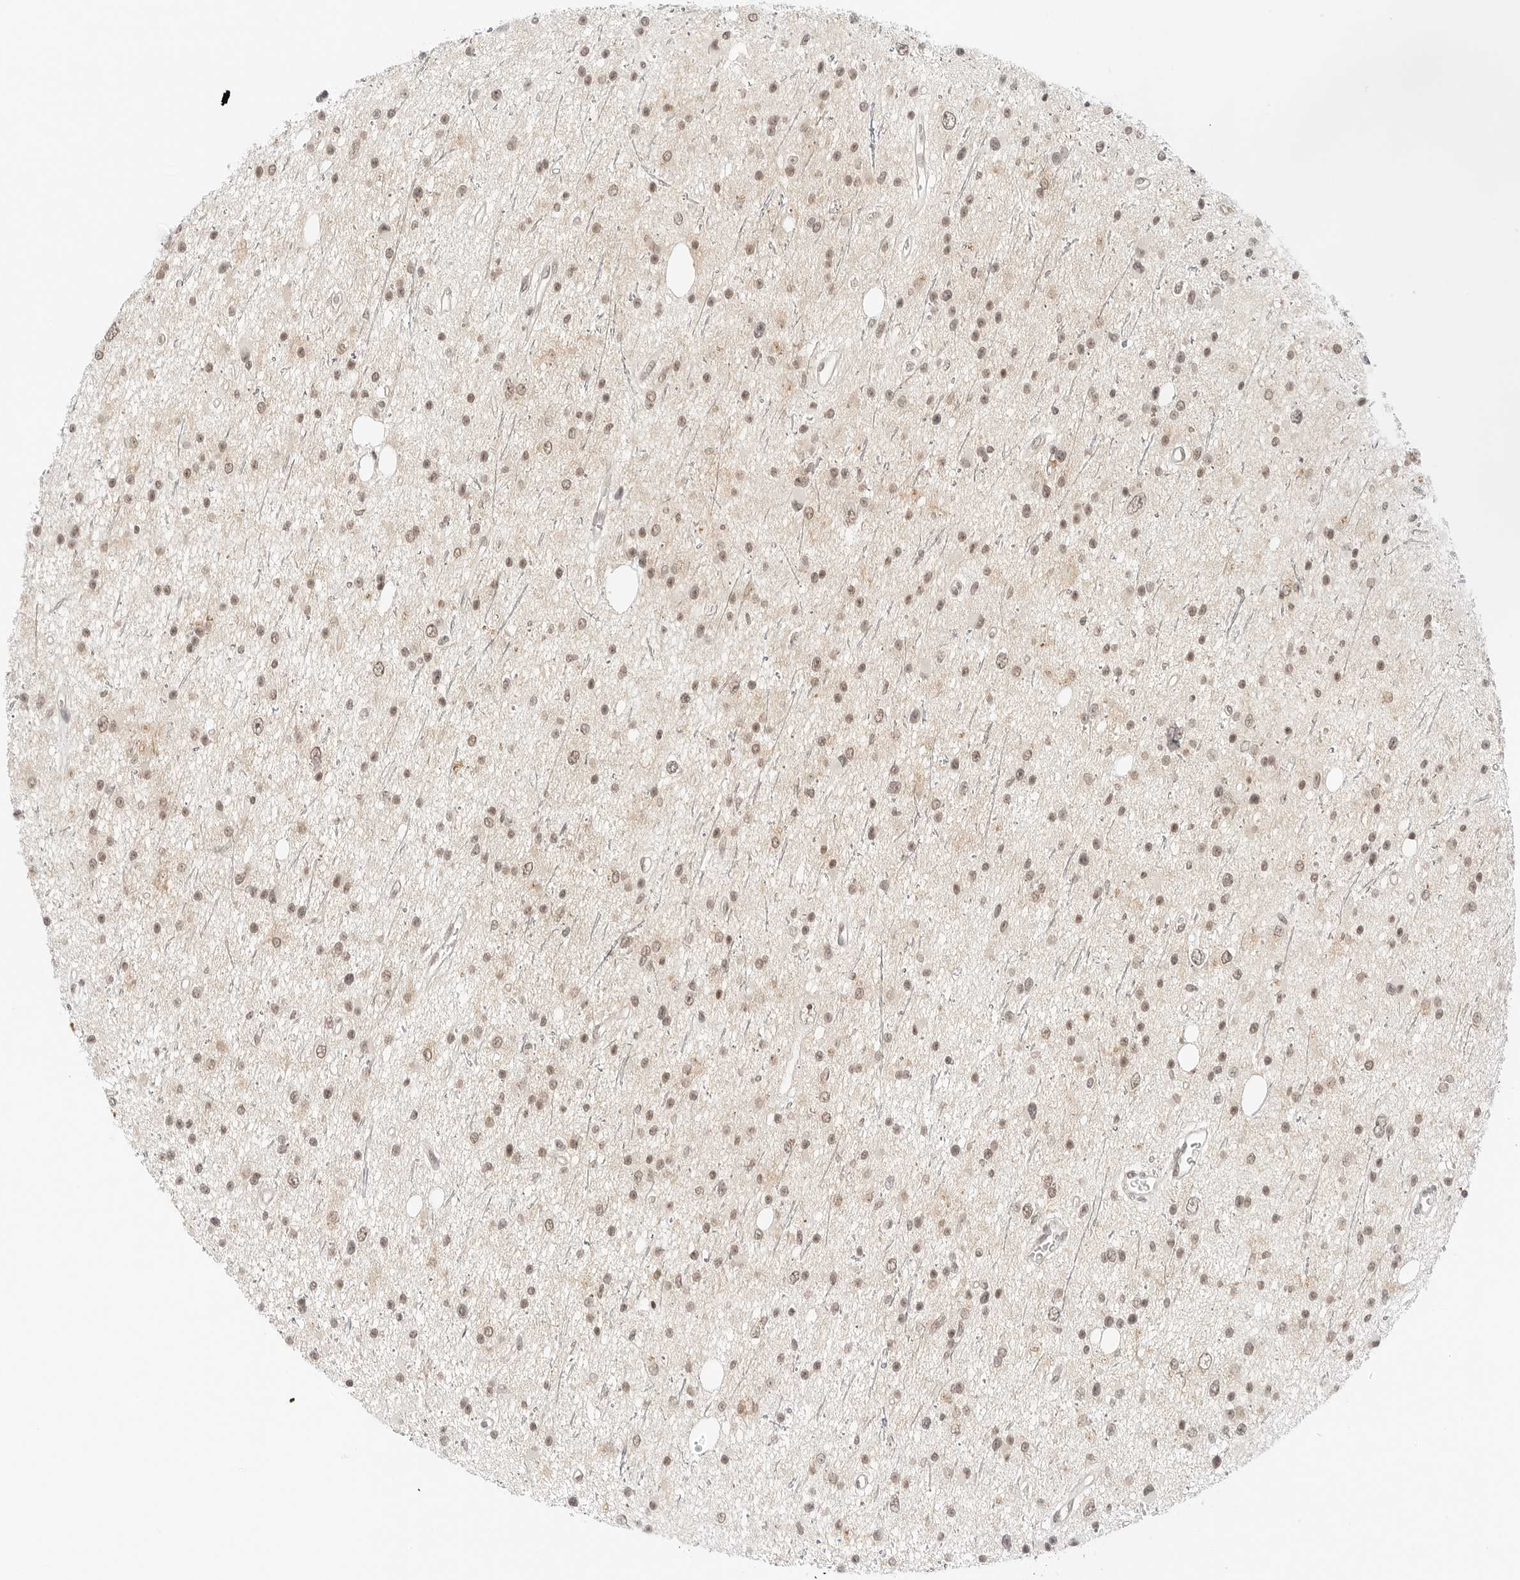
{"staining": {"intensity": "weak", "quantity": ">75%", "location": "nuclear"}, "tissue": "glioma", "cell_type": "Tumor cells", "image_type": "cancer", "snomed": [{"axis": "morphology", "description": "Glioma, malignant, Low grade"}, {"axis": "topography", "description": "Cerebral cortex"}], "caption": "Weak nuclear positivity for a protein is present in about >75% of tumor cells of glioma using immunohistochemistry (IHC).", "gene": "NEO1", "patient": {"sex": "female", "age": 39}}